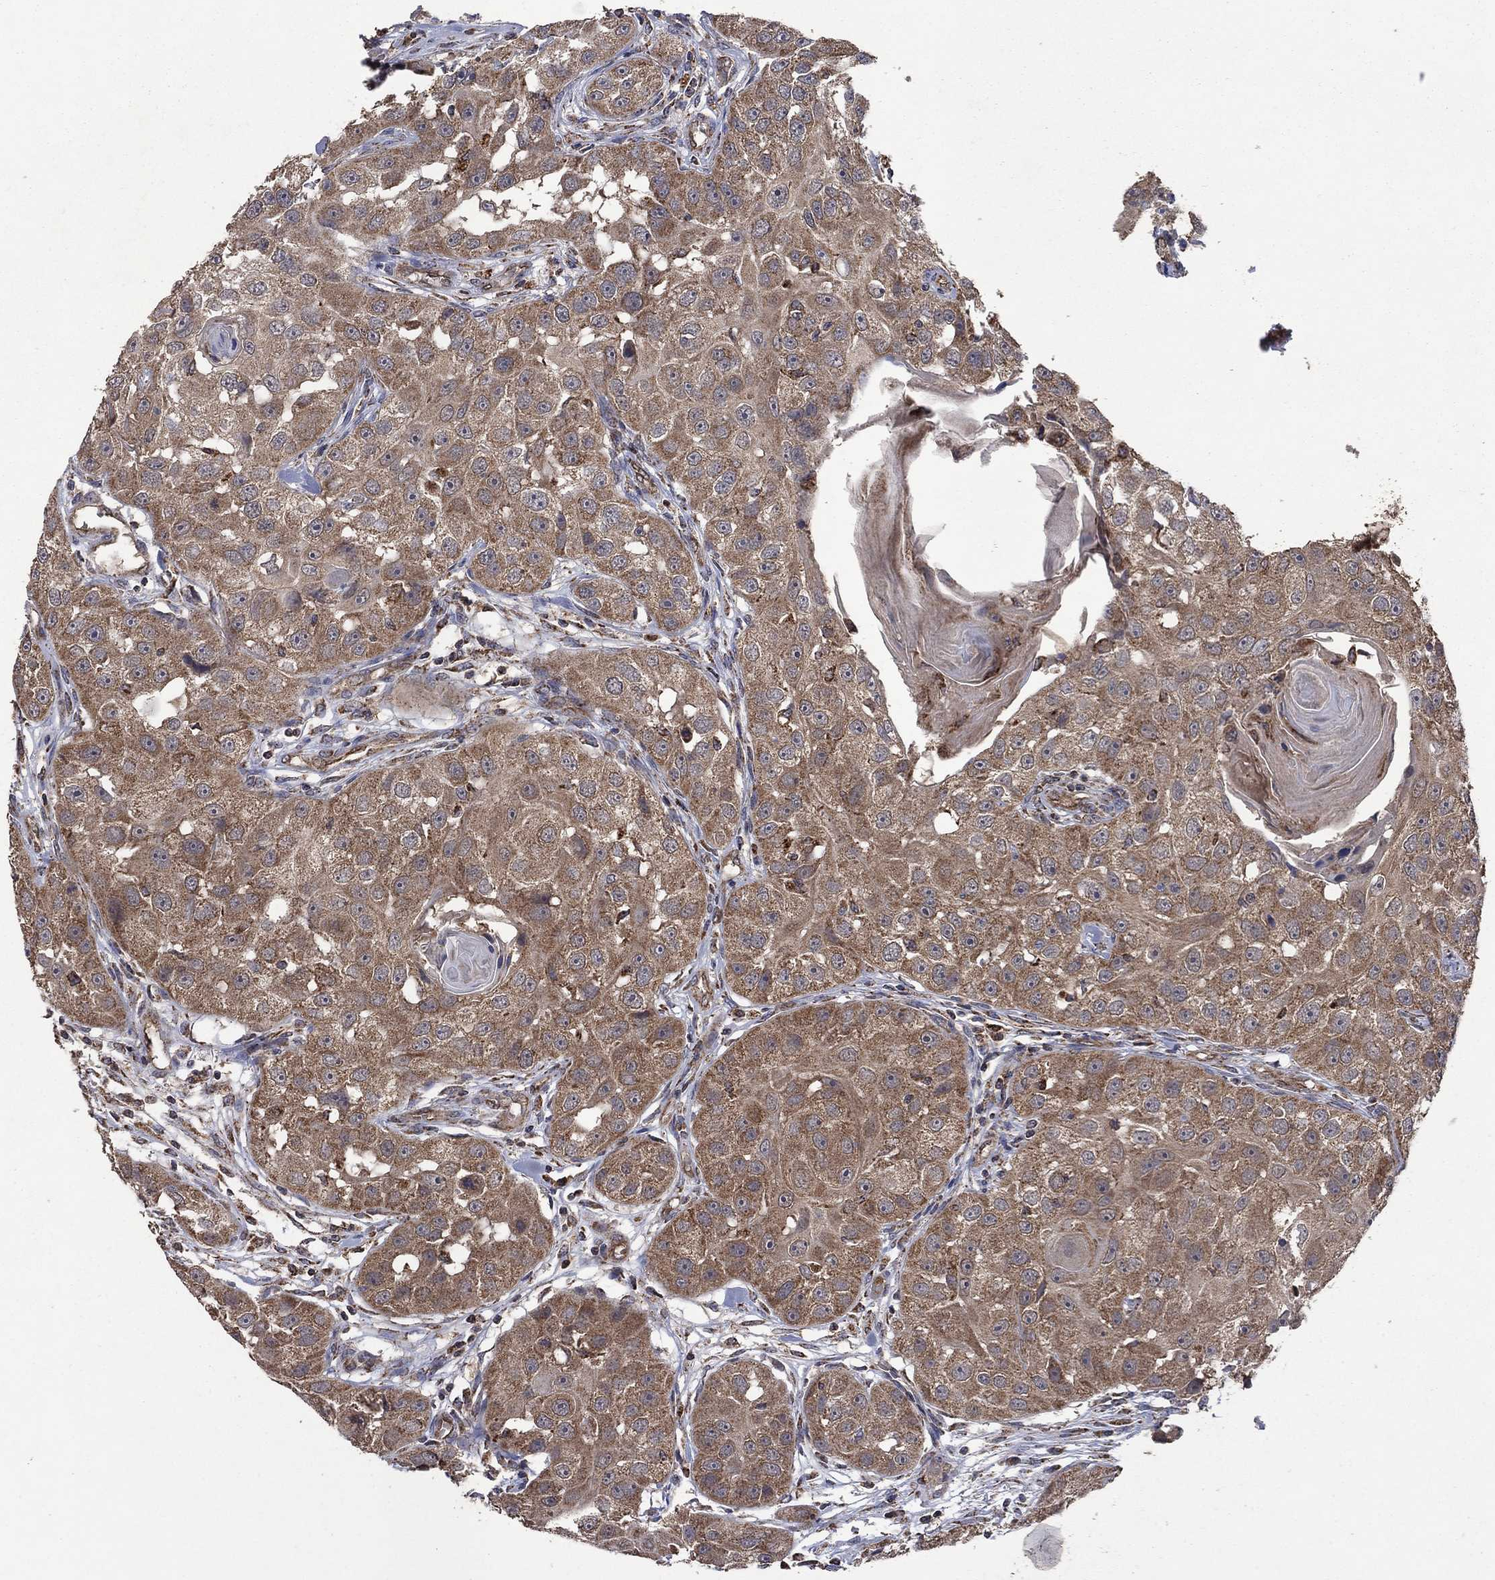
{"staining": {"intensity": "moderate", "quantity": ">75%", "location": "cytoplasmic/membranous"}, "tissue": "head and neck cancer", "cell_type": "Tumor cells", "image_type": "cancer", "snomed": [{"axis": "morphology", "description": "Normal tissue, NOS"}, {"axis": "morphology", "description": "Squamous cell carcinoma, NOS"}, {"axis": "topography", "description": "Skeletal muscle"}, {"axis": "topography", "description": "Head-Neck"}], "caption": "A brown stain labels moderate cytoplasmic/membranous positivity of a protein in head and neck squamous cell carcinoma tumor cells.", "gene": "DPH1", "patient": {"sex": "male", "age": 51}}